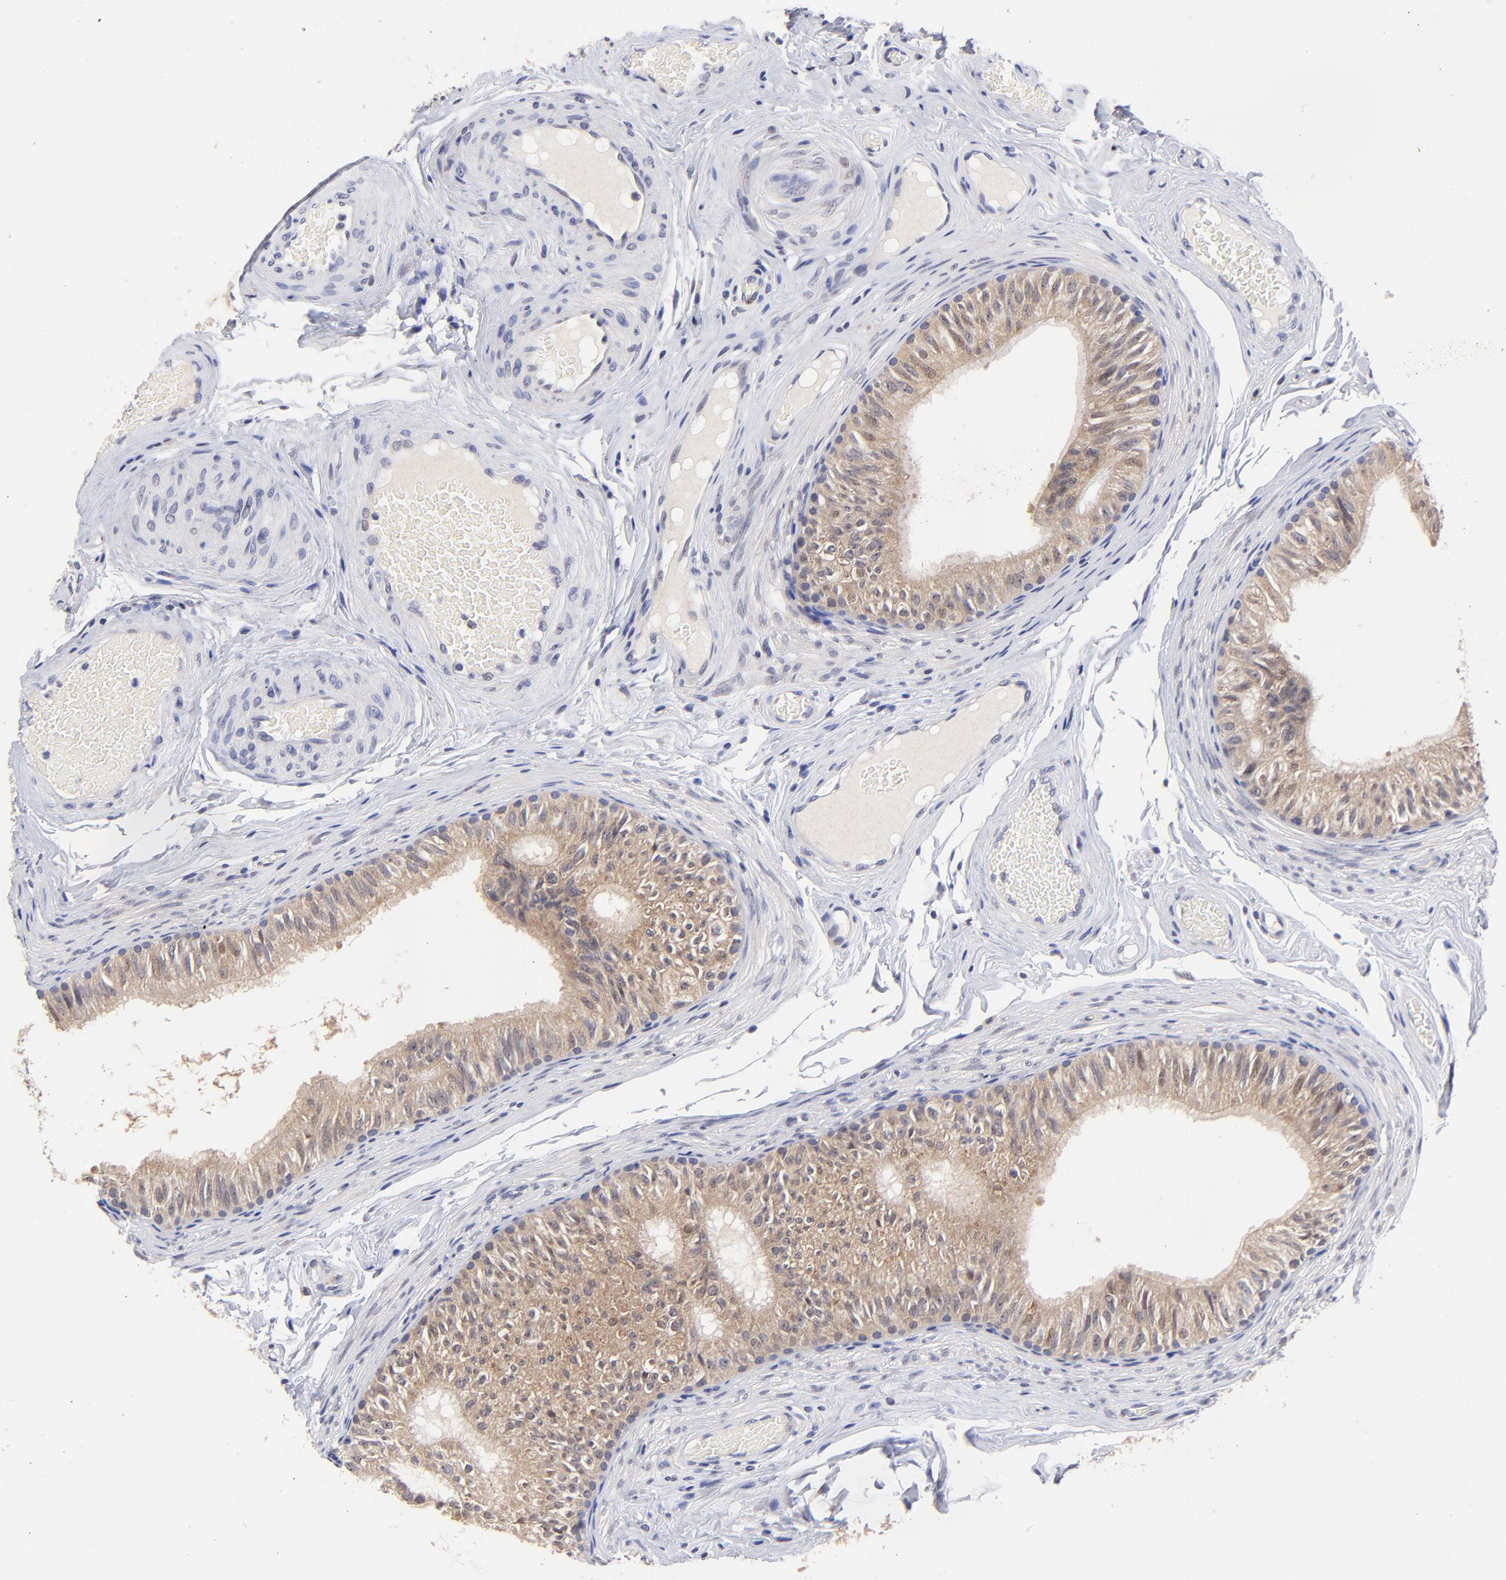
{"staining": {"intensity": "moderate", "quantity": ">75%", "location": "cytoplasmic/membranous"}, "tissue": "epididymis", "cell_type": "Glandular cells", "image_type": "normal", "snomed": [{"axis": "morphology", "description": "Normal tissue, NOS"}, {"axis": "topography", "description": "Testis"}, {"axis": "topography", "description": "Epididymis"}], "caption": "This image reveals IHC staining of benign epididymis, with medium moderate cytoplasmic/membranous staining in approximately >75% of glandular cells.", "gene": "ZNF155", "patient": {"sex": "male", "age": 36}}